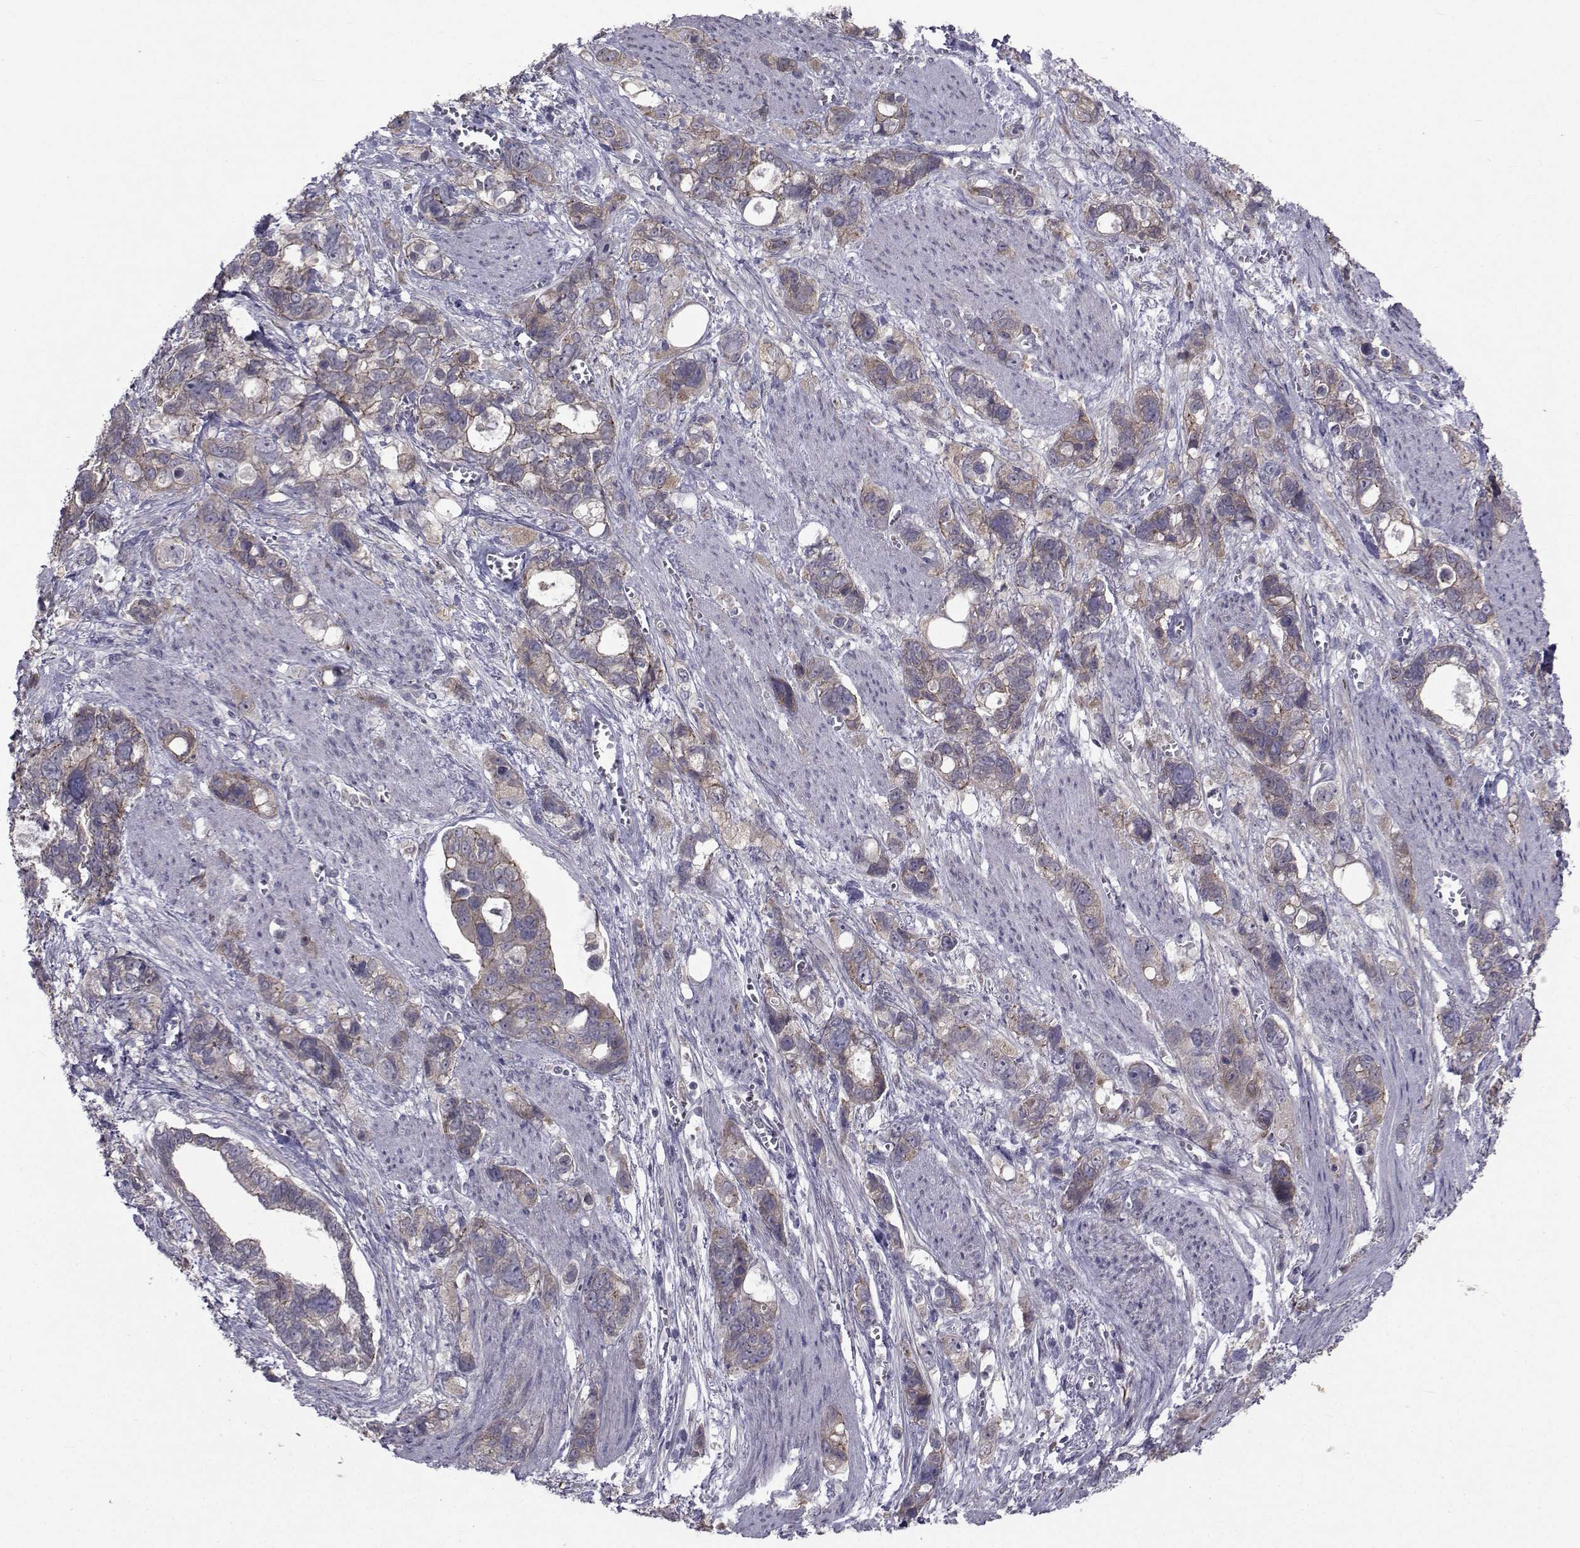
{"staining": {"intensity": "weak", "quantity": ">75%", "location": "cytoplasmic/membranous"}, "tissue": "stomach cancer", "cell_type": "Tumor cells", "image_type": "cancer", "snomed": [{"axis": "morphology", "description": "Adenocarcinoma, NOS"}, {"axis": "topography", "description": "Stomach, upper"}], "caption": "Immunohistochemical staining of human adenocarcinoma (stomach) displays weak cytoplasmic/membranous protein positivity in approximately >75% of tumor cells. (Stains: DAB (3,3'-diaminobenzidine) in brown, nuclei in blue, Microscopy: brightfield microscopy at high magnification).", "gene": "SLC30A10", "patient": {"sex": "female", "age": 81}}